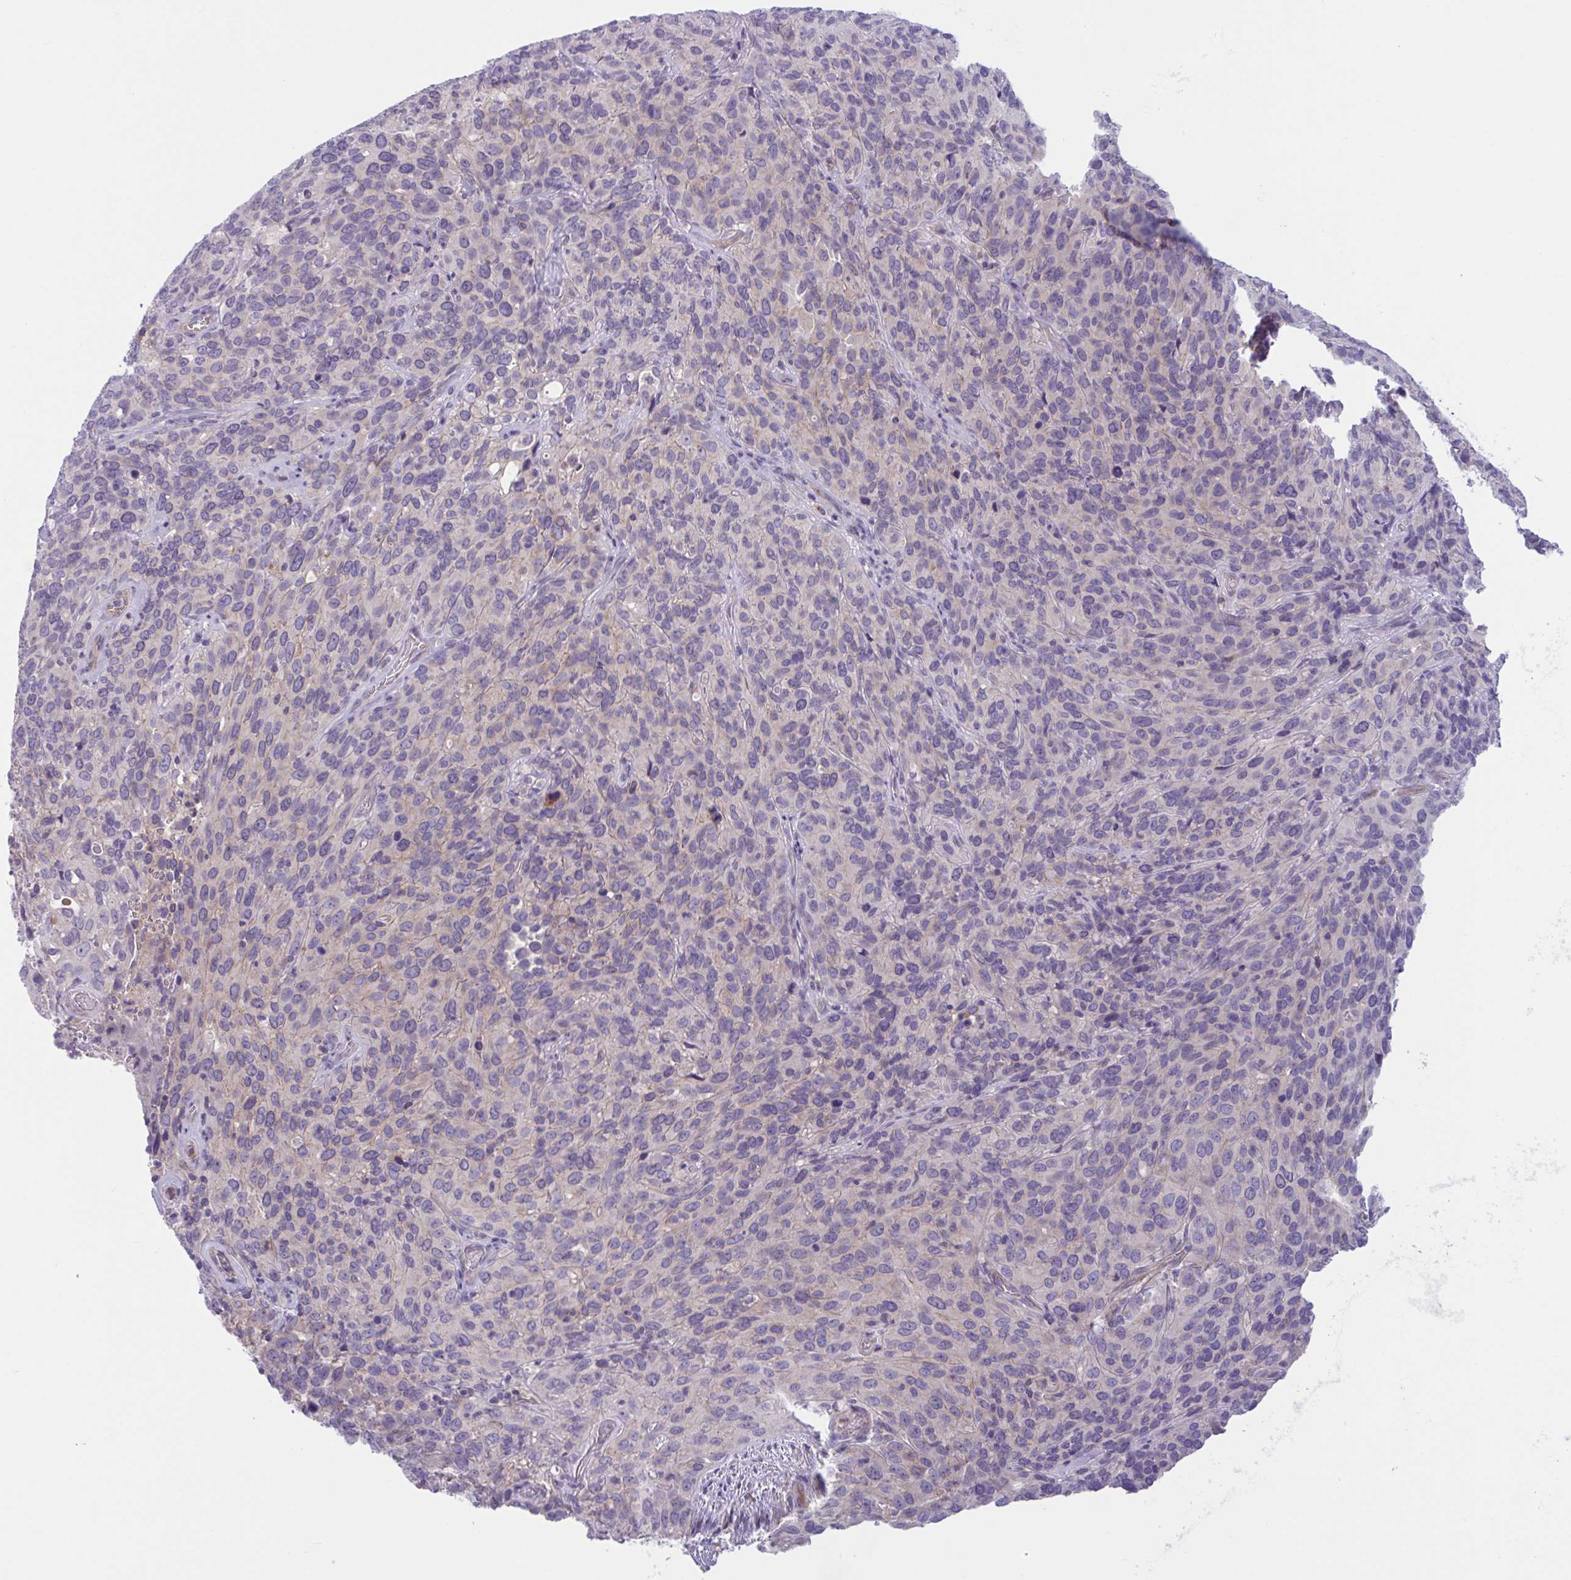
{"staining": {"intensity": "negative", "quantity": "none", "location": "none"}, "tissue": "cervical cancer", "cell_type": "Tumor cells", "image_type": "cancer", "snomed": [{"axis": "morphology", "description": "Squamous cell carcinoma, NOS"}, {"axis": "topography", "description": "Cervix"}], "caption": "Immunohistochemistry (IHC) micrograph of squamous cell carcinoma (cervical) stained for a protein (brown), which exhibits no expression in tumor cells.", "gene": "TTC7B", "patient": {"sex": "female", "age": 51}}